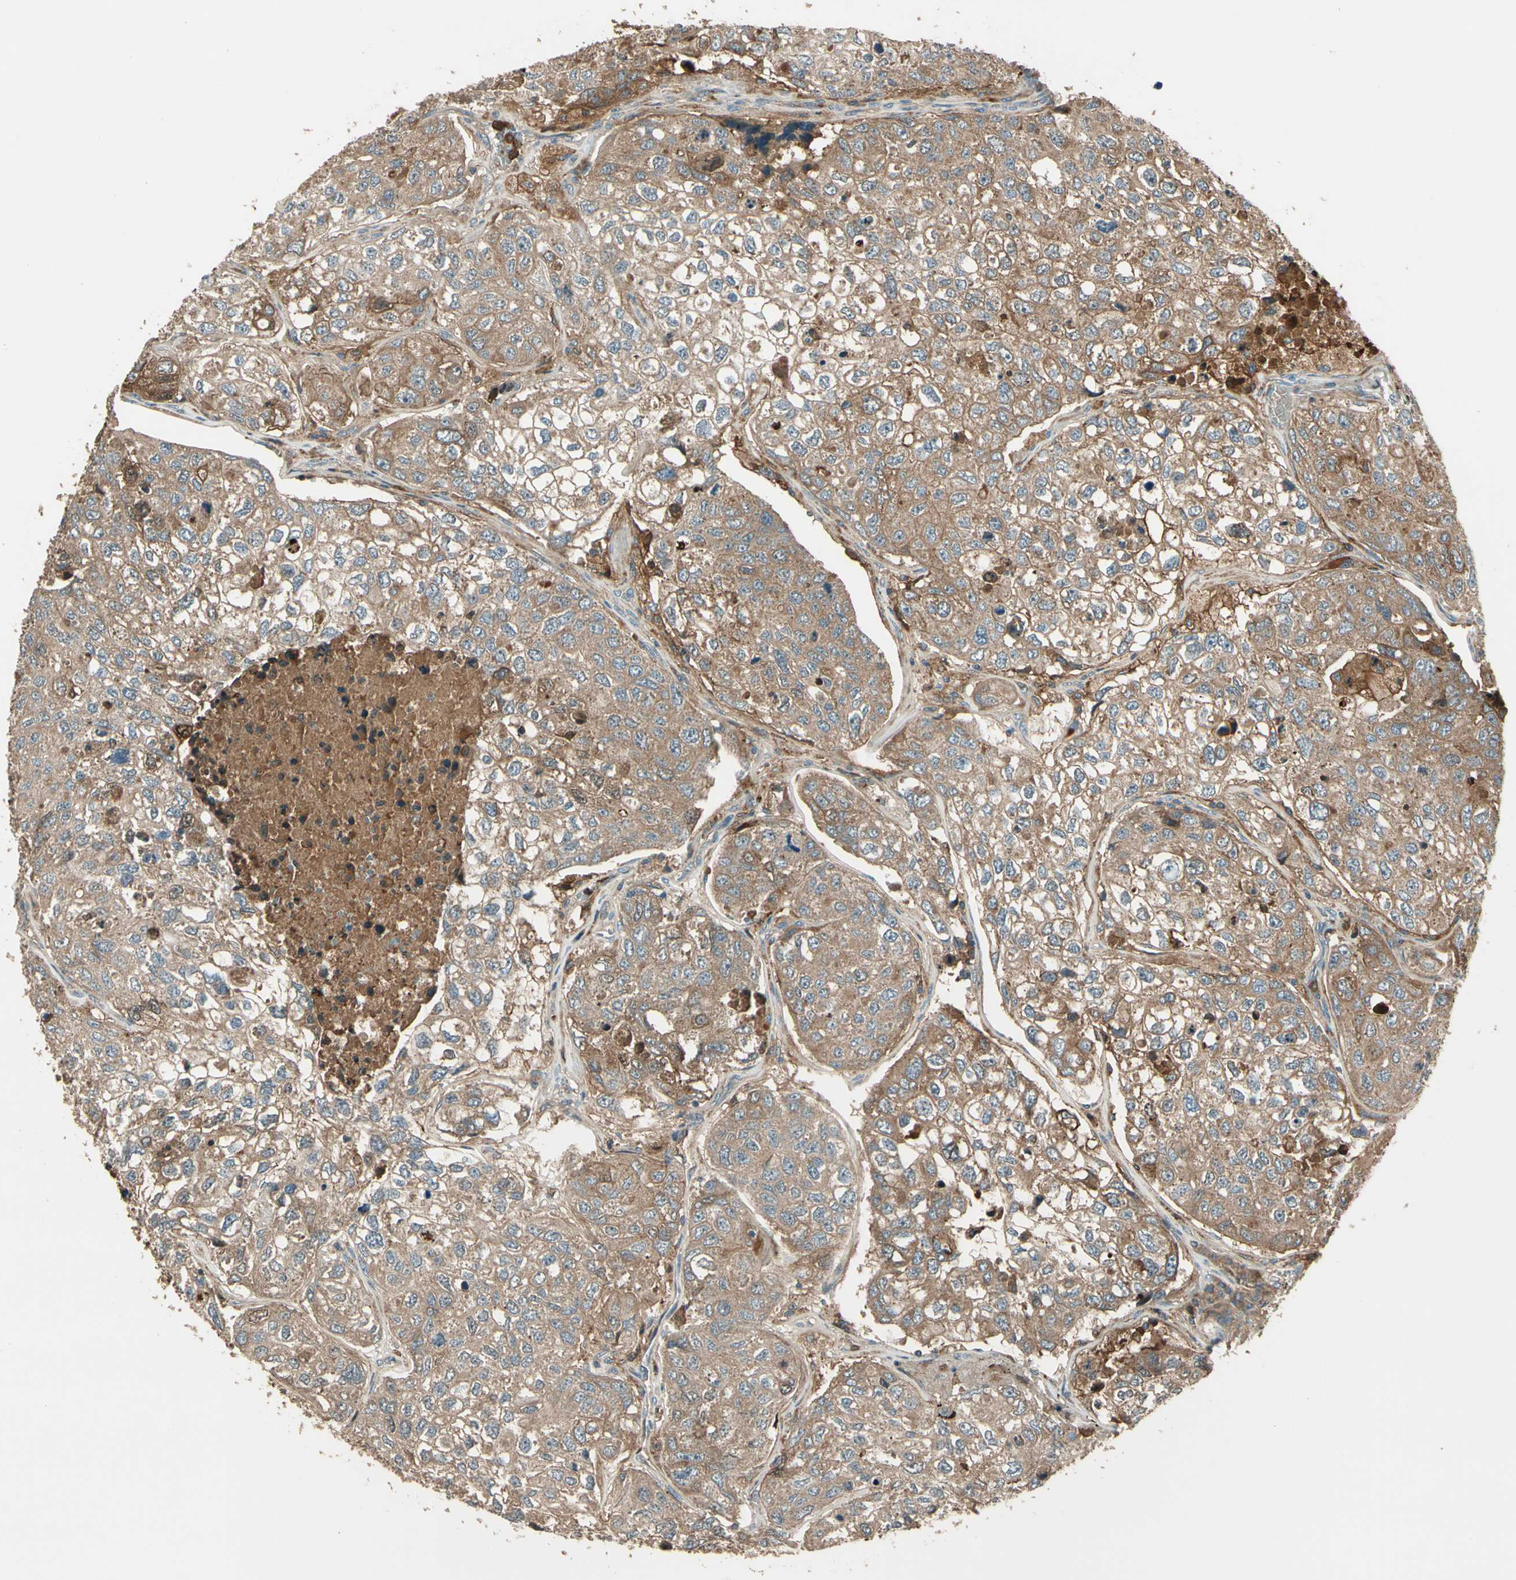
{"staining": {"intensity": "moderate", "quantity": ">75%", "location": "cytoplasmic/membranous"}, "tissue": "urothelial cancer", "cell_type": "Tumor cells", "image_type": "cancer", "snomed": [{"axis": "morphology", "description": "Urothelial carcinoma, High grade"}, {"axis": "topography", "description": "Lymph node"}, {"axis": "topography", "description": "Urinary bladder"}], "caption": "Protein analysis of urothelial cancer tissue displays moderate cytoplasmic/membranous staining in approximately >75% of tumor cells.", "gene": "STX11", "patient": {"sex": "male", "age": 51}}